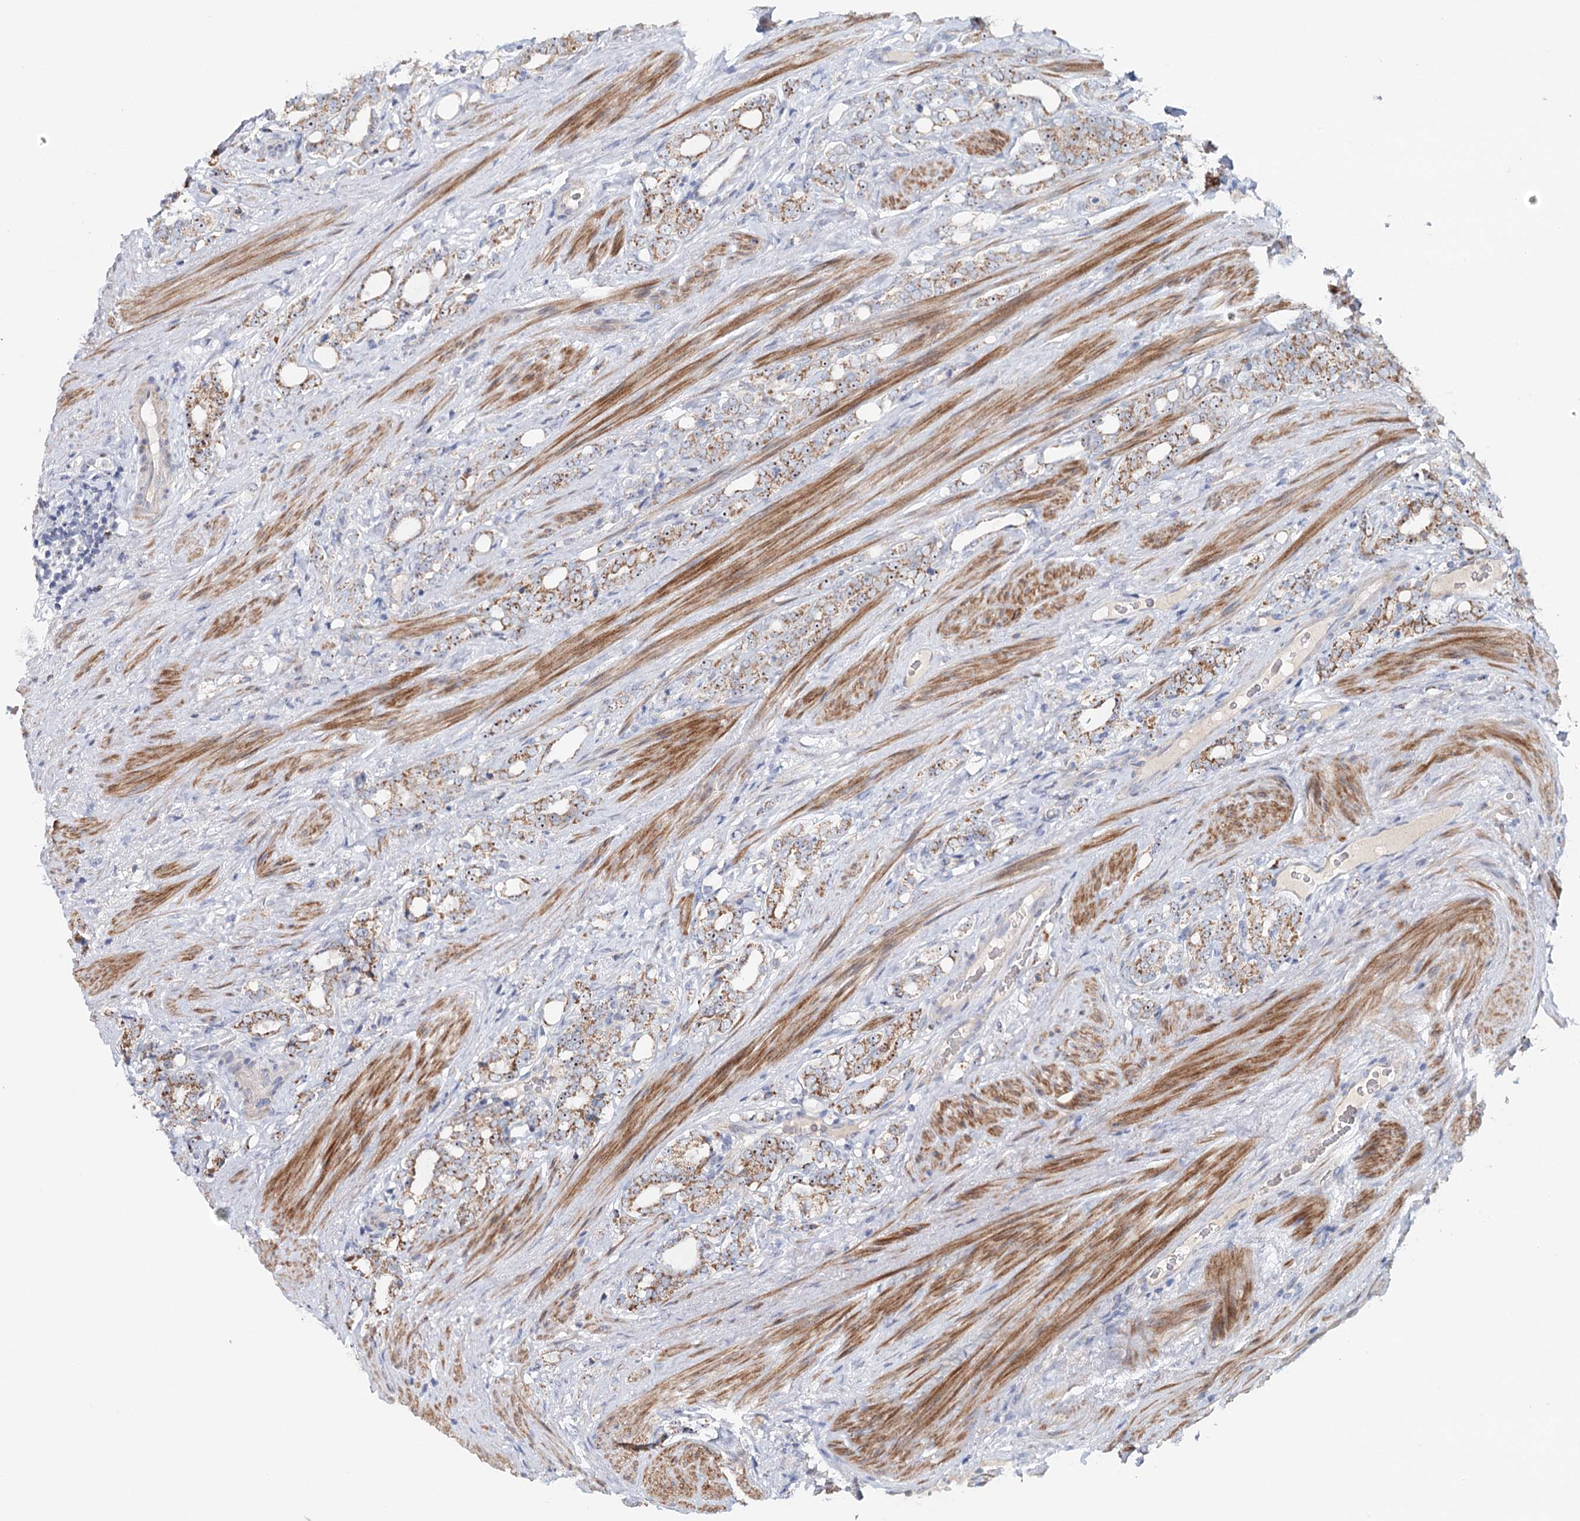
{"staining": {"intensity": "moderate", "quantity": "25%-75%", "location": "cytoplasmic/membranous,nuclear"}, "tissue": "prostate cancer", "cell_type": "Tumor cells", "image_type": "cancer", "snomed": [{"axis": "morphology", "description": "Adenocarcinoma, High grade"}, {"axis": "topography", "description": "Prostate"}], "caption": "IHC staining of prostate cancer (adenocarcinoma (high-grade)), which exhibits medium levels of moderate cytoplasmic/membranous and nuclear positivity in approximately 25%-75% of tumor cells indicating moderate cytoplasmic/membranous and nuclear protein expression. The staining was performed using DAB (3,3'-diaminobenzidine) (brown) for protein detection and nuclei were counterstained in hematoxylin (blue).", "gene": "RBM43", "patient": {"sex": "male", "age": 64}}